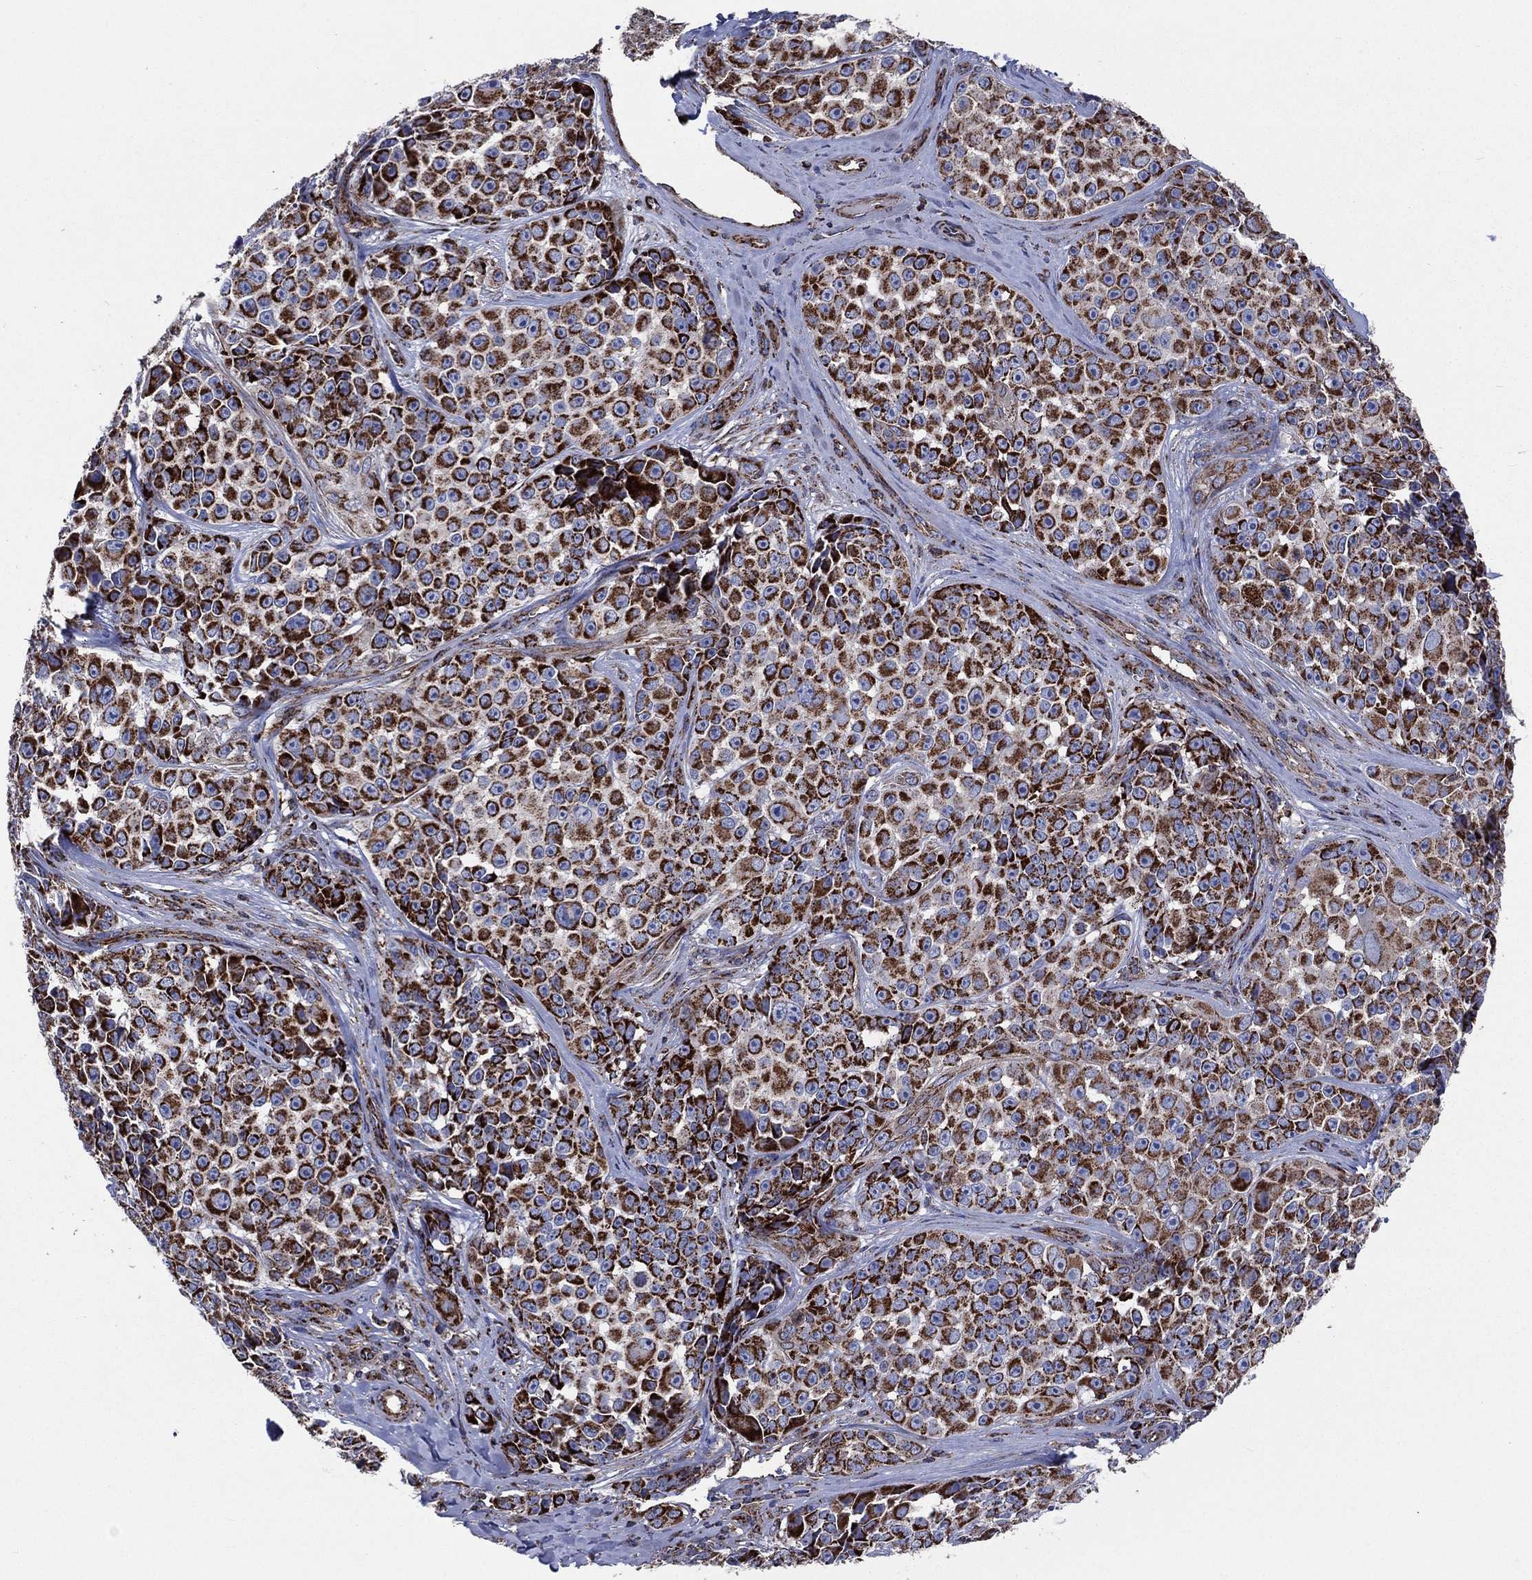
{"staining": {"intensity": "strong", "quantity": ">75%", "location": "cytoplasmic/membranous"}, "tissue": "melanoma", "cell_type": "Tumor cells", "image_type": "cancer", "snomed": [{"axis": "morphology", "description": "Malignant melanoma, NOS"}, {"axis": "topography", "description": "Skin"}], "caption": "Malignant melanoma stained with immunohistochemistry (IHC) shows strong cytoplasmic/membranous positivity in approximately >75% of tumor cells.", "gene": "ANKRD37", "patient": {"sex": "female", "age": 88}}